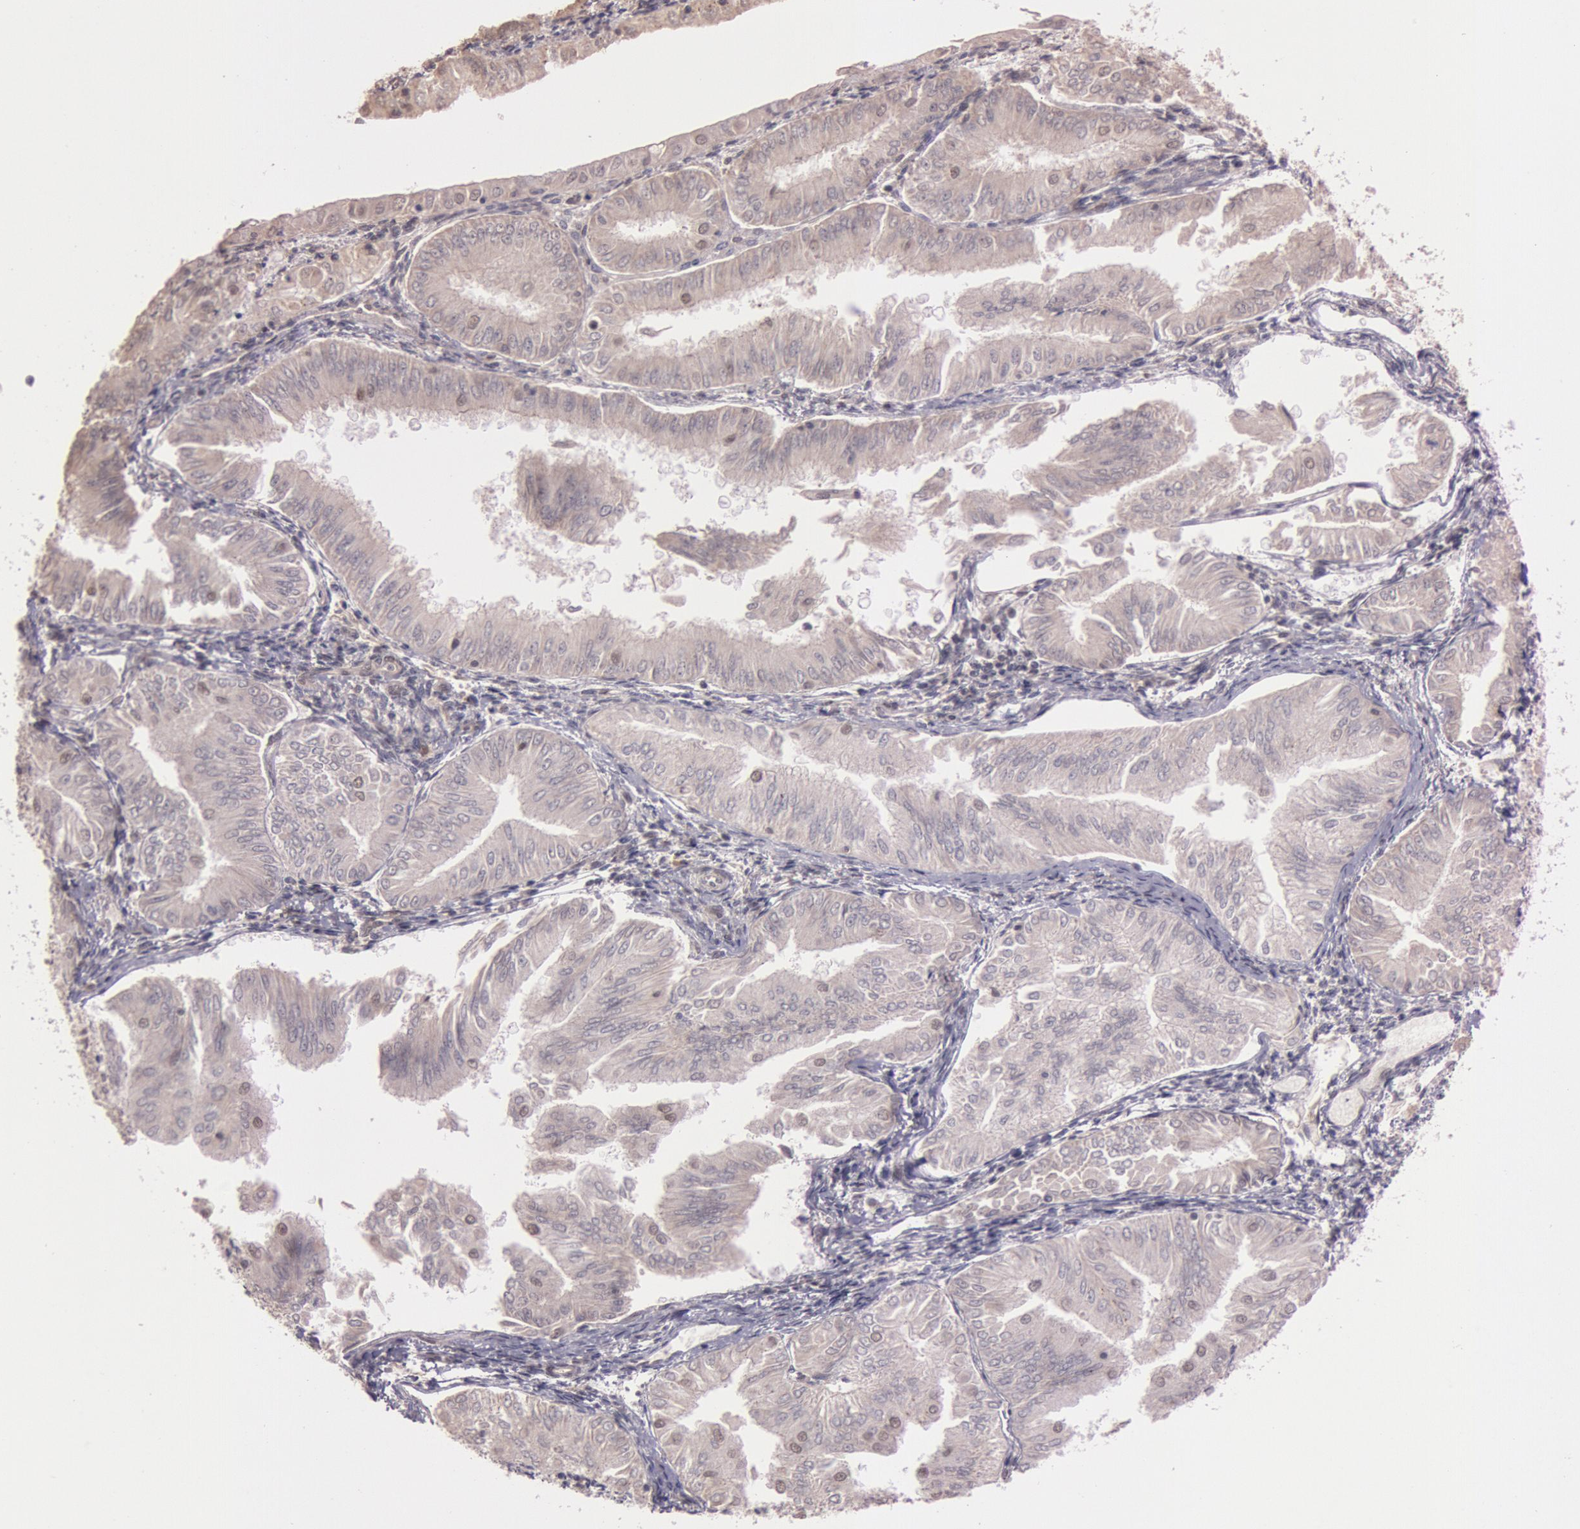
{"staining": {"intensity": "weak", "quantity": ">75%", "location": "cytoplasmic/membranous,nuclear"}, "tissue": "endometrial cancer", "cell_type": "Tumor cells", "image_type": "cancer", "snomed": [{"axis": "morphology", "description": "Adenocarcinoma, NOS"}, {"axis": "topography", "description": "Endometrium"}], "caption": "A histopathology image showing weak cytoplasmic/membranous and nuclear positivity in approximately >75% of tumor cells in endometrial adenocarcinoma, as visualized by brown immunohistochemical staining.", "gene": "TASL", "patient": {"sex": "female", "age": 53}}